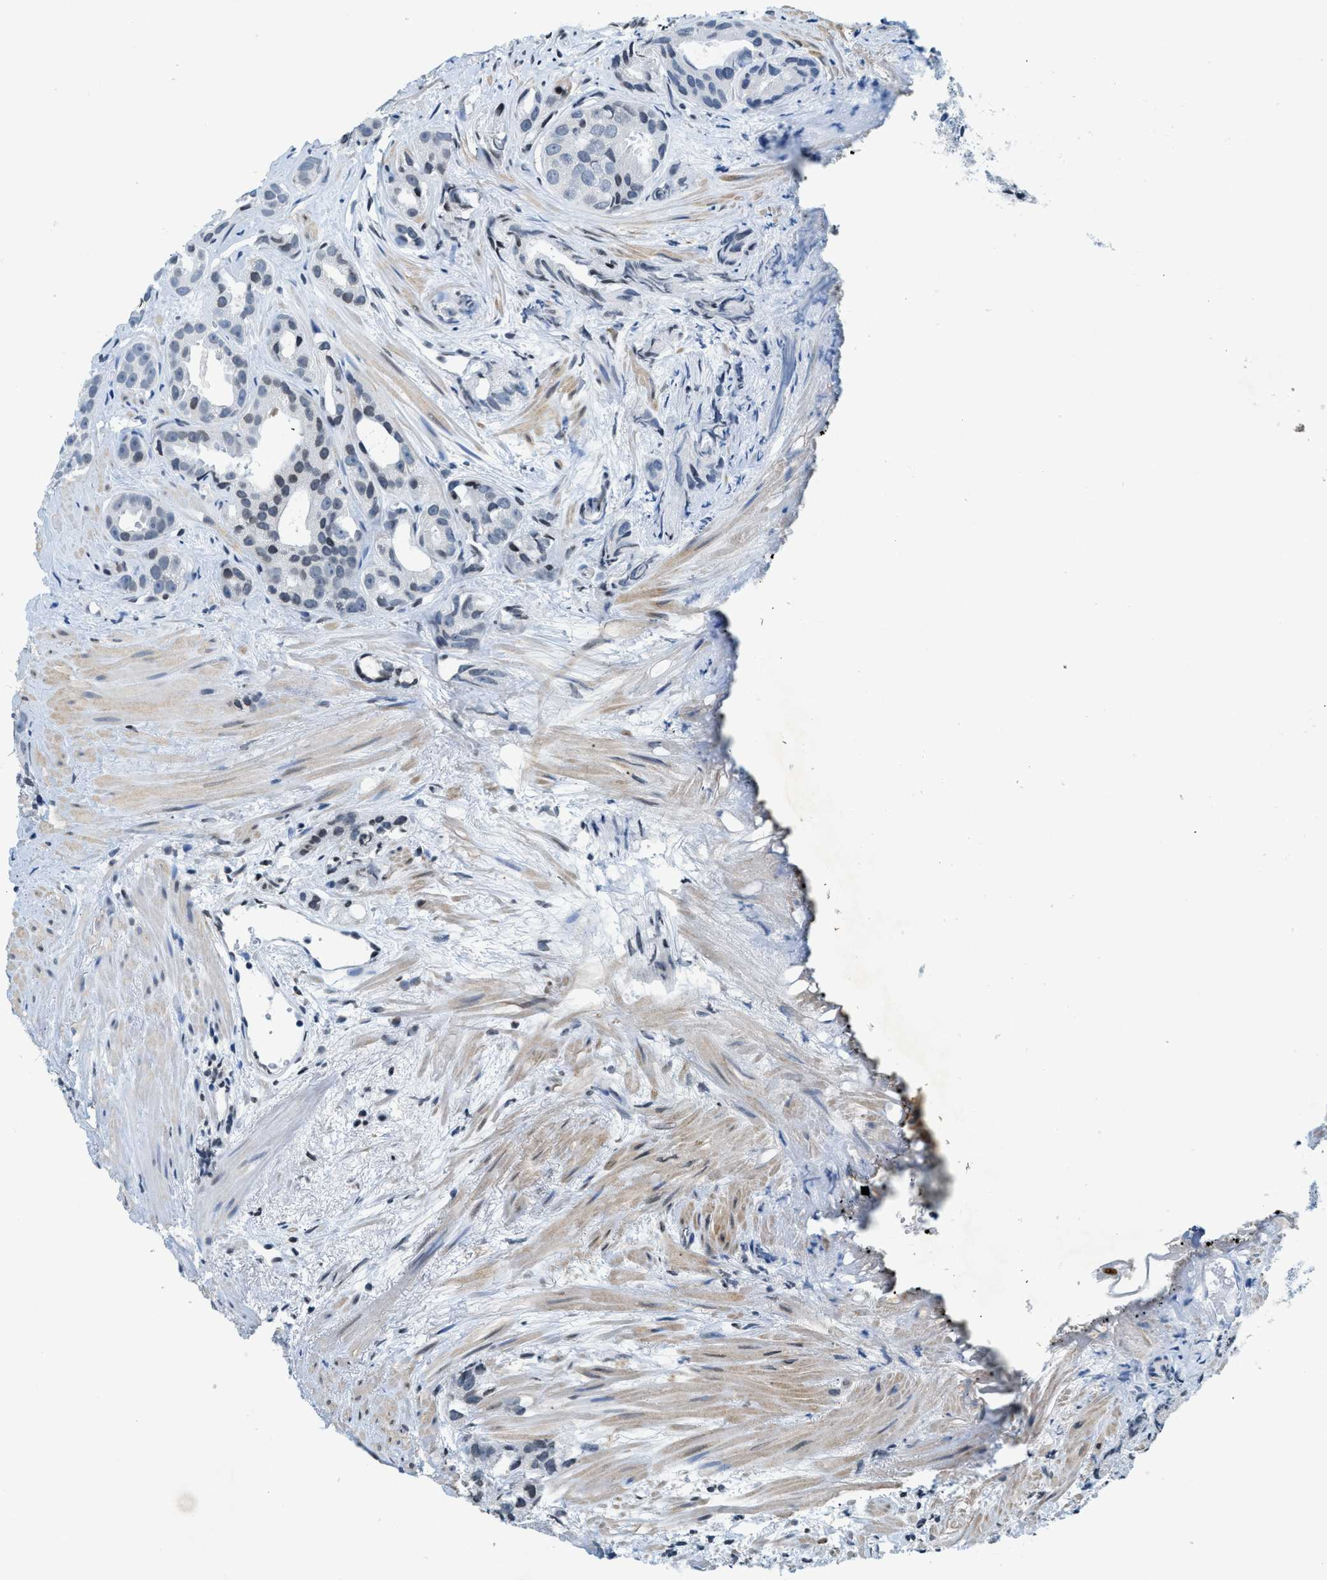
{"staining": {"intensity": "weak", "quantity": "<25%", "location": "nuclear"}, "tissue": "prostate cancer", "cell_type": "Tumor cells", "image_type": "cancer", "snomed": [{"axis": "morphology", "description": "Adenocarcinoma, Low grade"}, {"axis": "topography", "description": "Prostate"}], "caption": "An immunohistochemistry photomicrograph of prostate cancer (low-grade adenocarcinoma) is shown. There is no staining in tumor cells of prostate cancer (low-grade adenocarcinoma). (Brightfield microscopy of DAB (3,3'-diaminobenzidine) IHC at high magnification).", "gene": "UVRAG", "patient": {"sex": "male", "age": 89}}